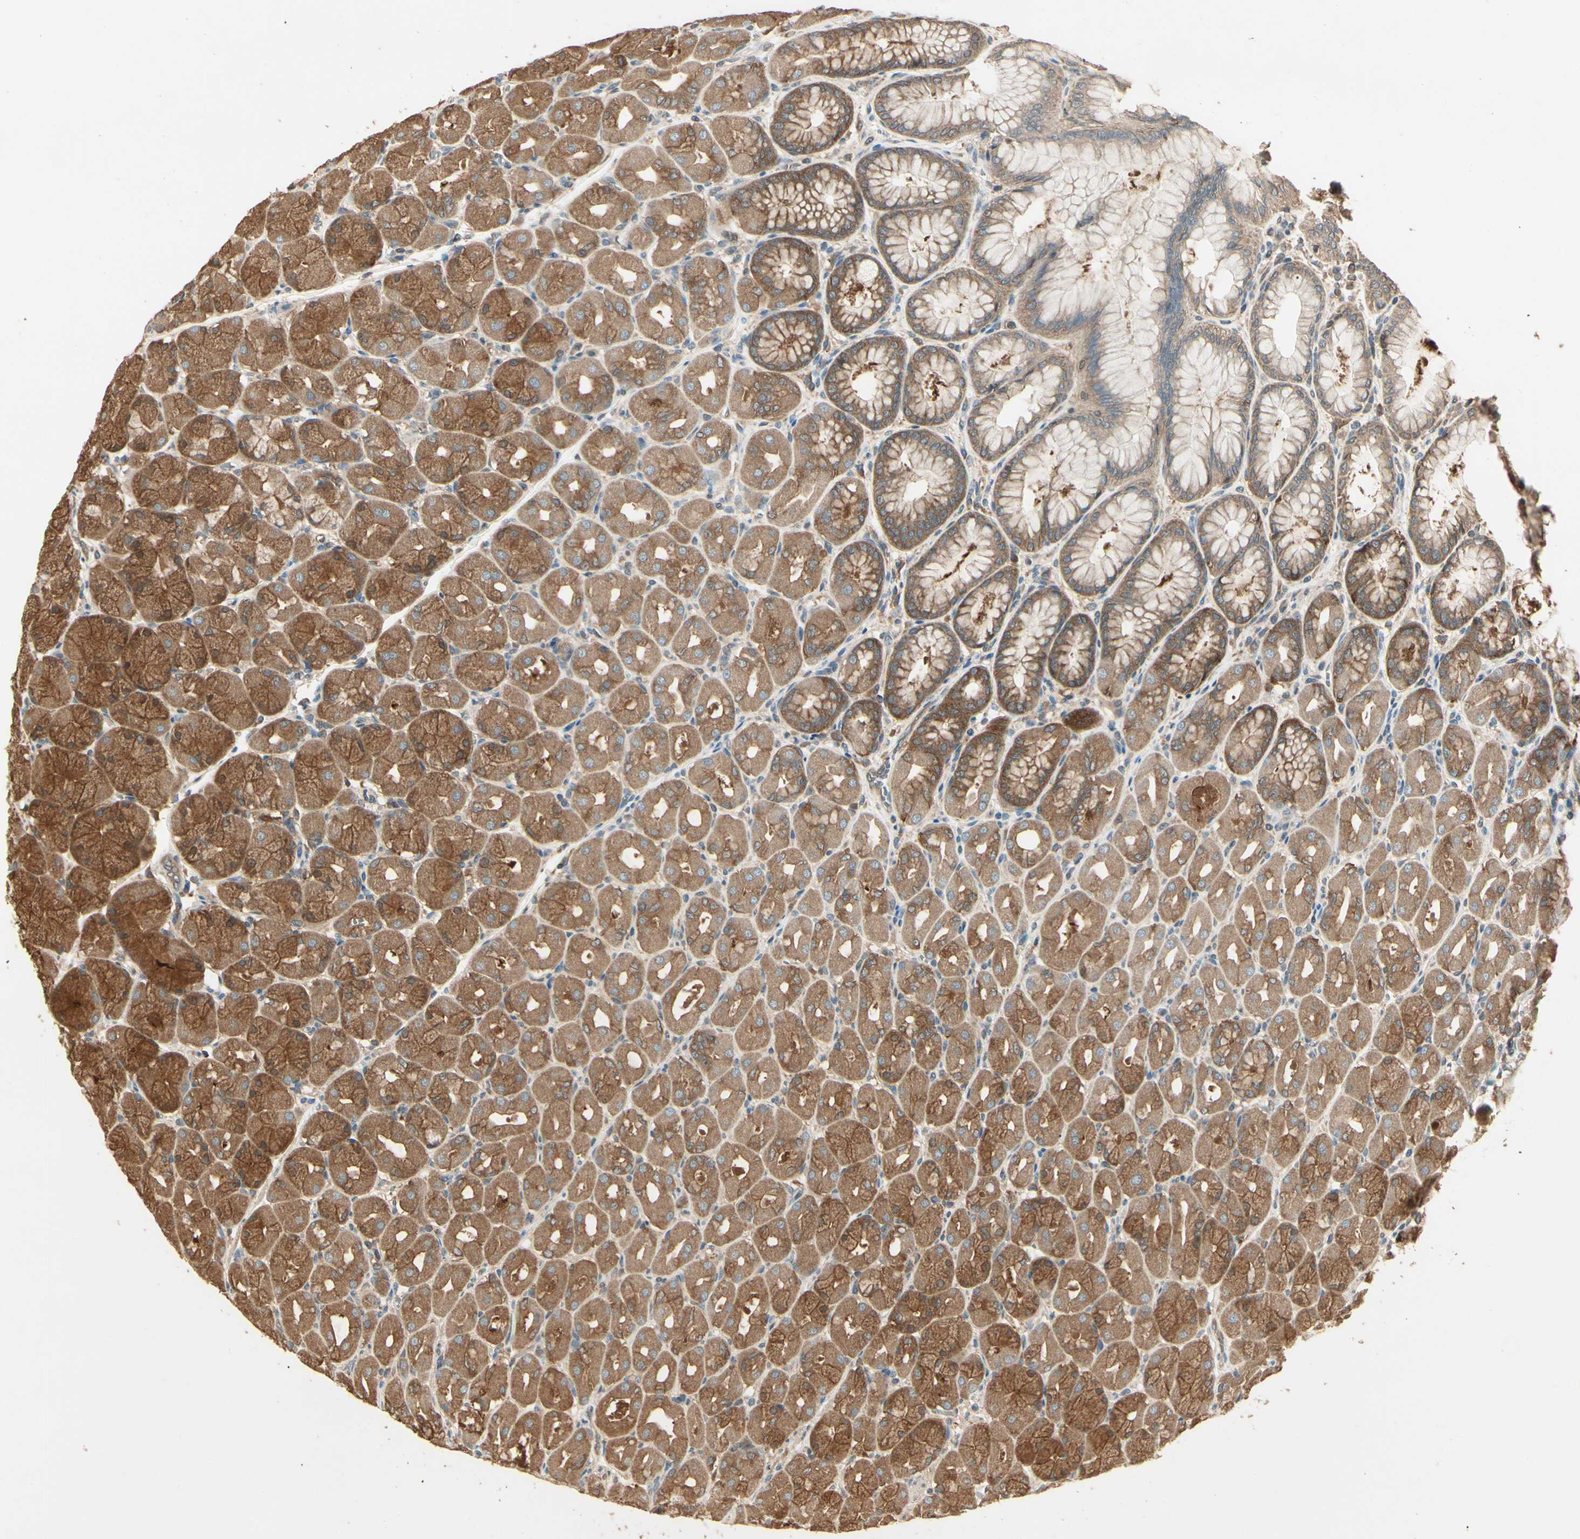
{"staining": {"intensity": "strong", "quantity": ">75%", "location": "cytoplasmic/membranous"}, "tissue": "stomach", "cell_type": "Glandular cells", "image_type": "normal", "snomed": [{"axis": "morphology", "description": "Normal tissue, NOS"}, {"axis": "topography", "description": "Stomach, upper"}], "caption": "Protein expression analysis of normal human stomach reveals strong cytoplasmic/membranous positivity in approximately >75% of glandular cells. (Stains: DAB (3,3'-diaminobenzidine) in brown, nuclei in blue, Microscopy: brightfield microscopy at high magnification).", "gene": "CCT7", "patient": {"sex": "female", "age": 56}}